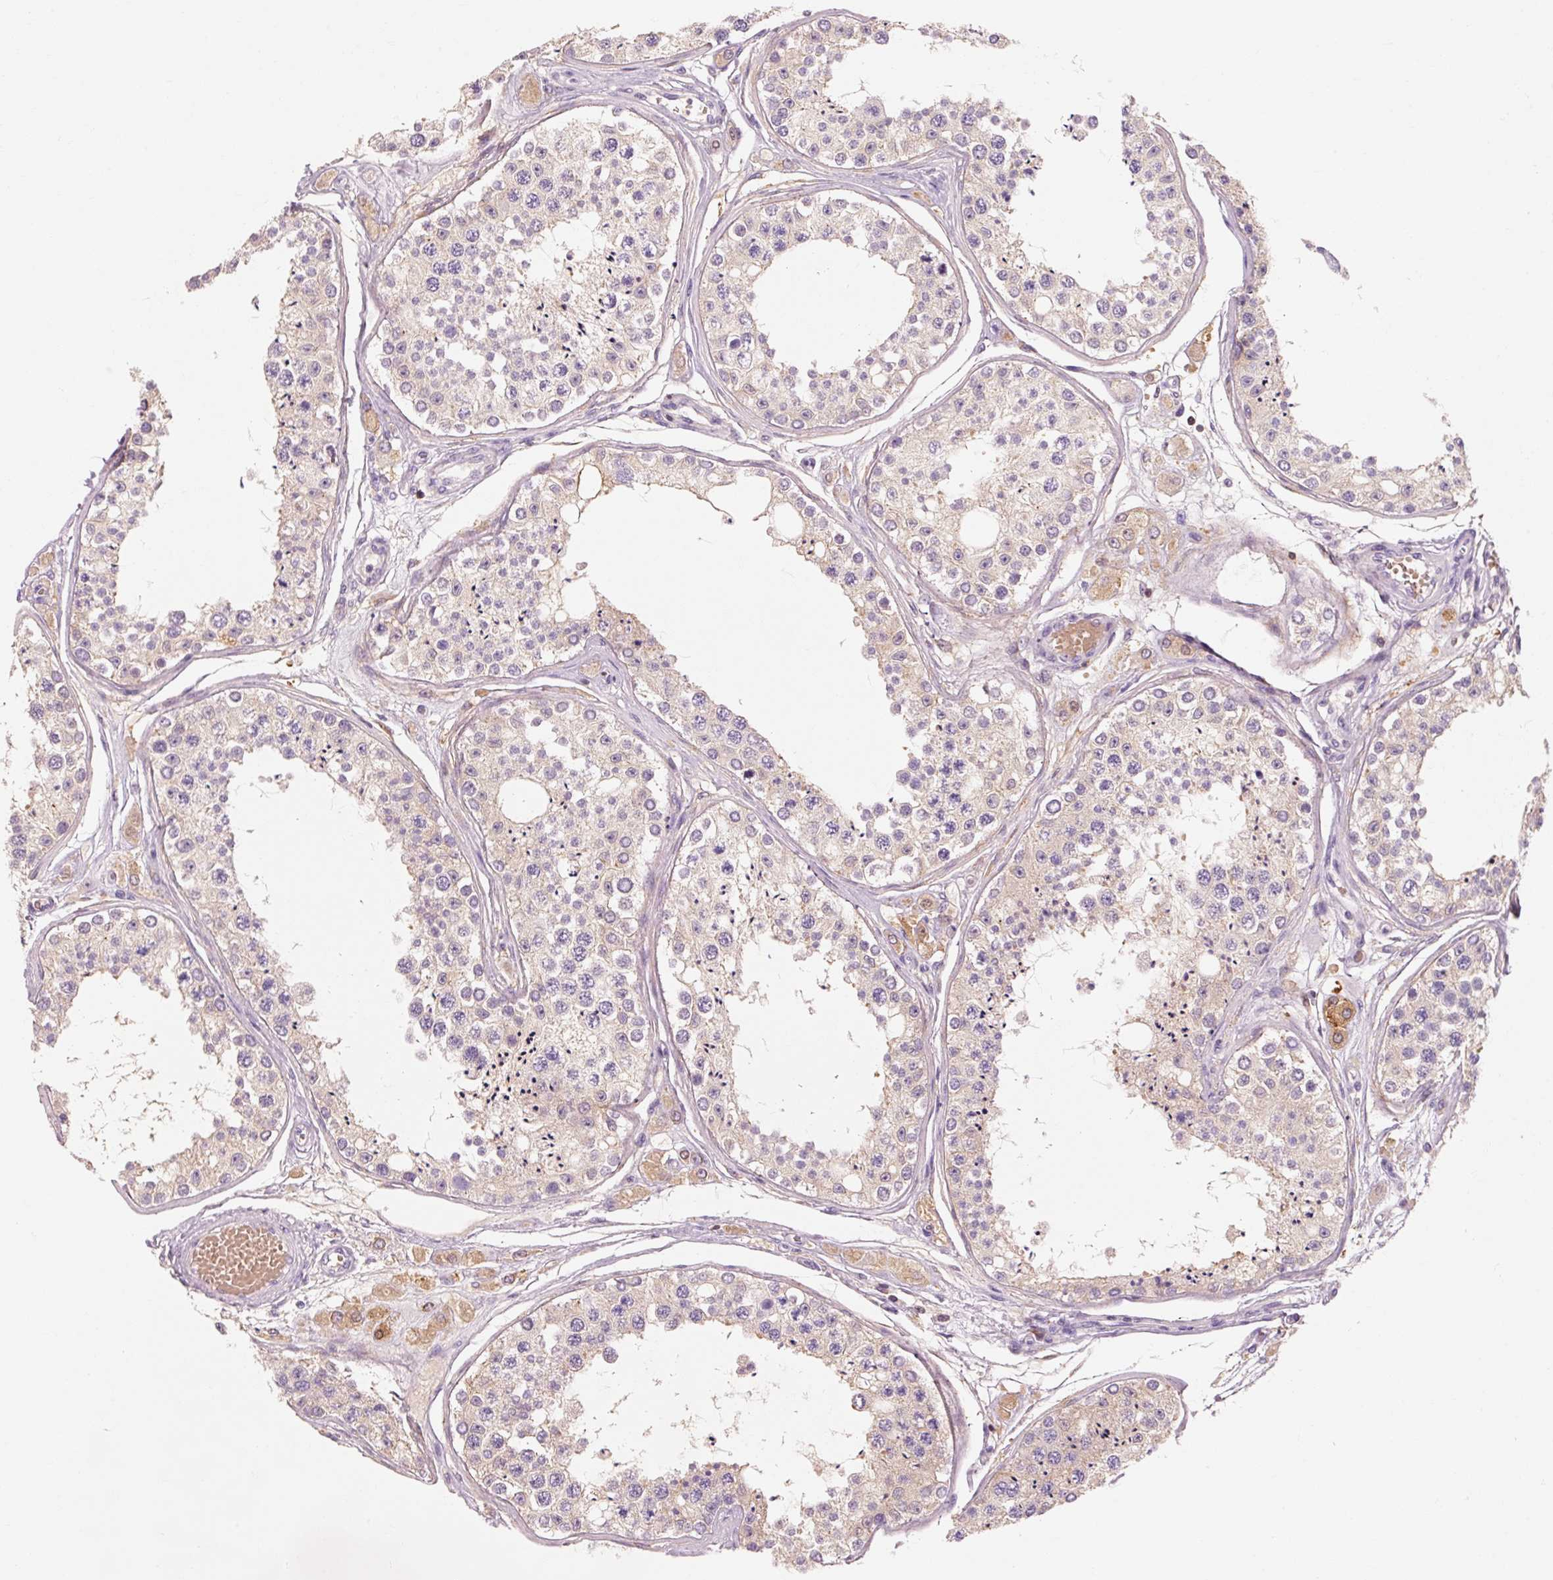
{"staining": {"intensity": "weak", "quantity": "<25%", "location": "cytoplasmic/membranous"}, "tissue": "testis", "cell_type": "Cells in seminiferous ducts", "image_type": "normal", "snomed": [{"axis": "morphology", "description": "Normal tissue, NOS"}, {"axis": "topography", "description": "Testis"}], "caption": "Testis stained for a protein using immunohistochemistry shows no staining cells in seminiferous ducts.", "gene": "OR8K1", "patient": {"sex": "male", "age": 25}}